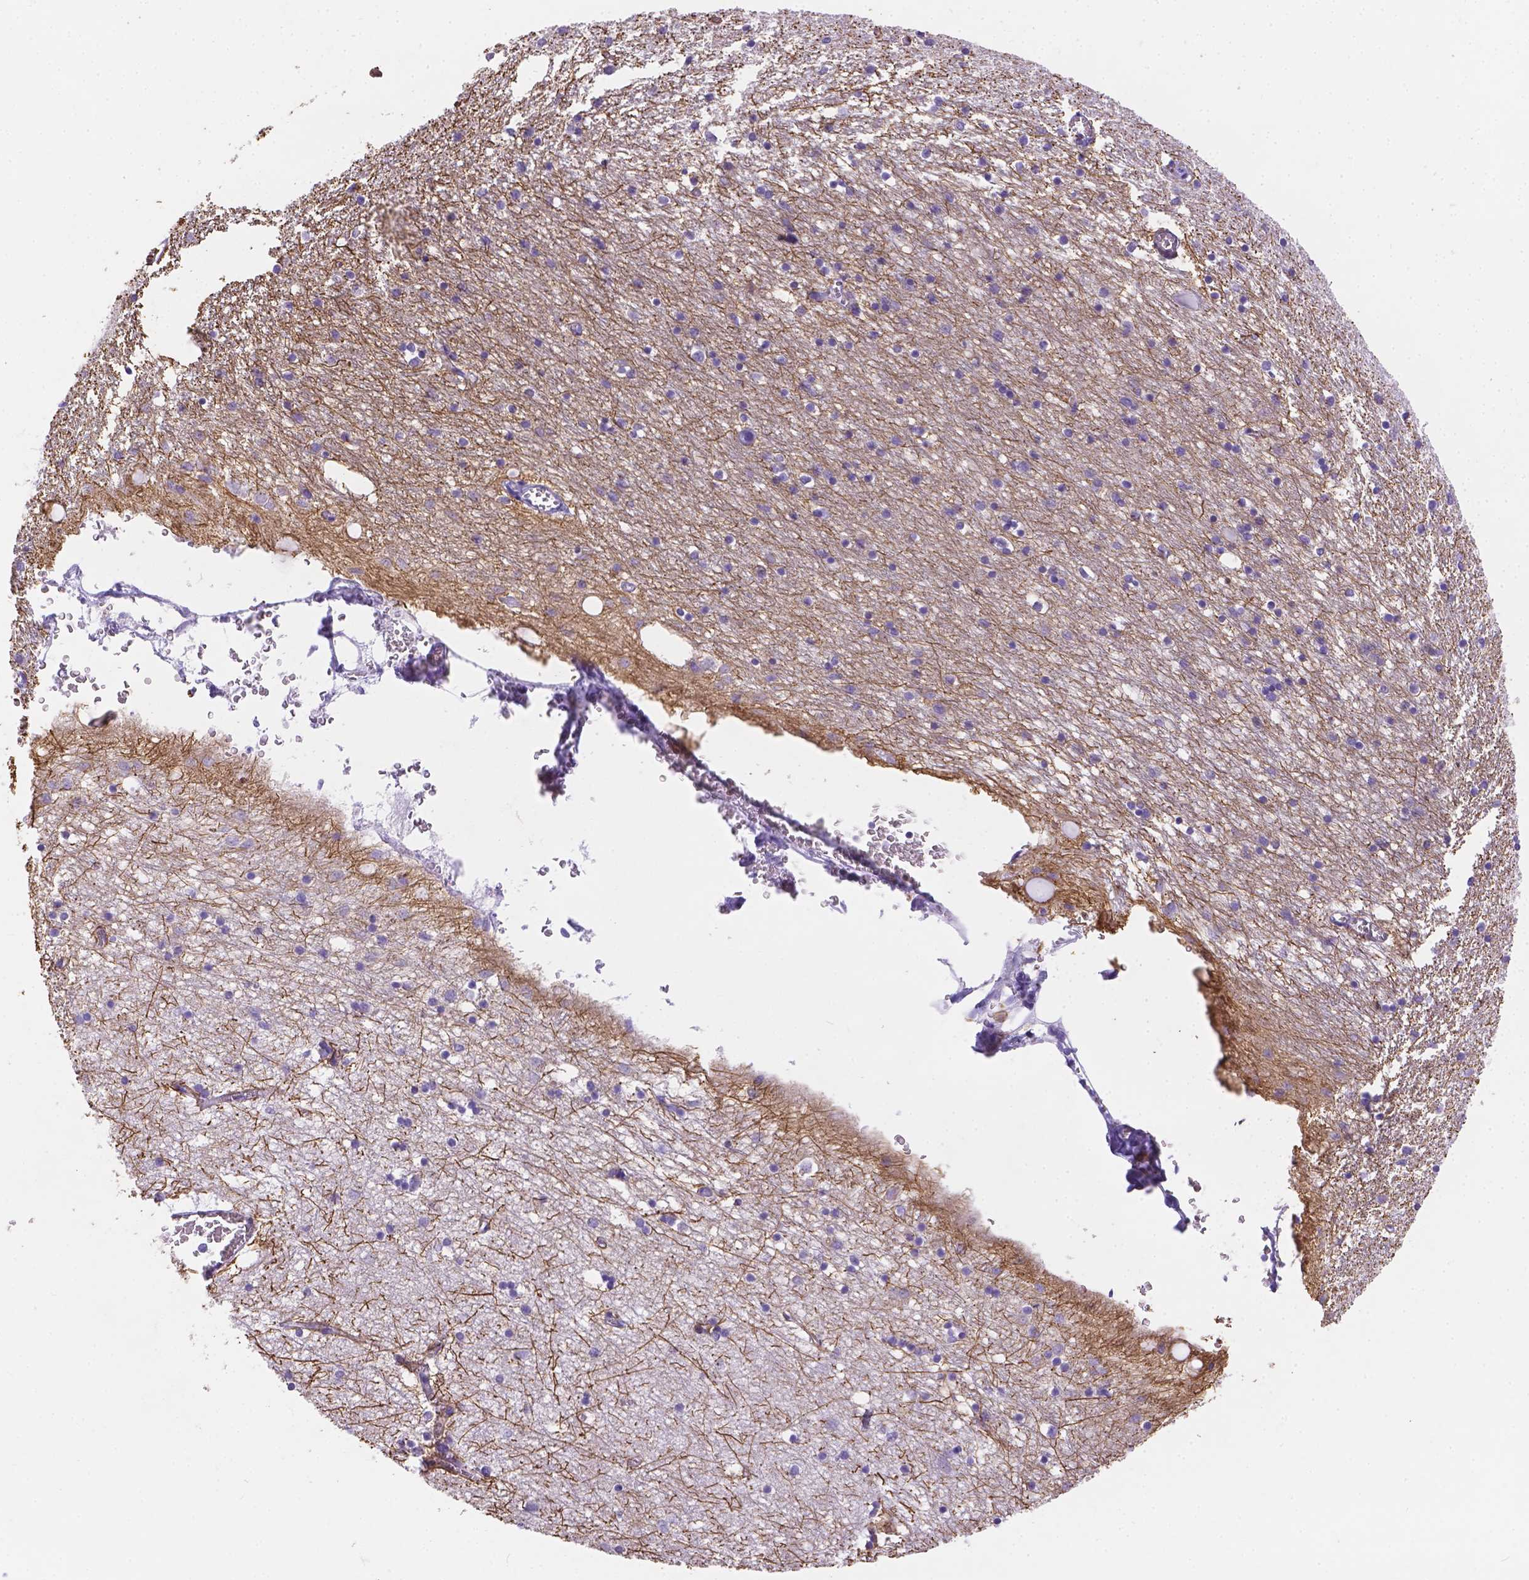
{"staining": {"intensity": "strong", "quantity": "<25%", "location": "cytoplasmic/membranous"}, "tissue": "hippocampus", "cell_type": "Glial cells", "image_type": "normal", "snomed": [{"axis": "morphology", "description": "Normal tissue, NOS"}, {"axis": "topography", "description": "Lateral ventricle wall"}, {"axis": "topography", "description": "Hippocampus"}], "caption": "A medium amount of strong cytoplasmic/membranous staining is present in about <25% of glial cells in normal hippocampus. The protein of interest is shown in brown color, while the nuclei are stained blue.", "gene": "DMWD", "patient": {"sex": "female", "age": 63}}